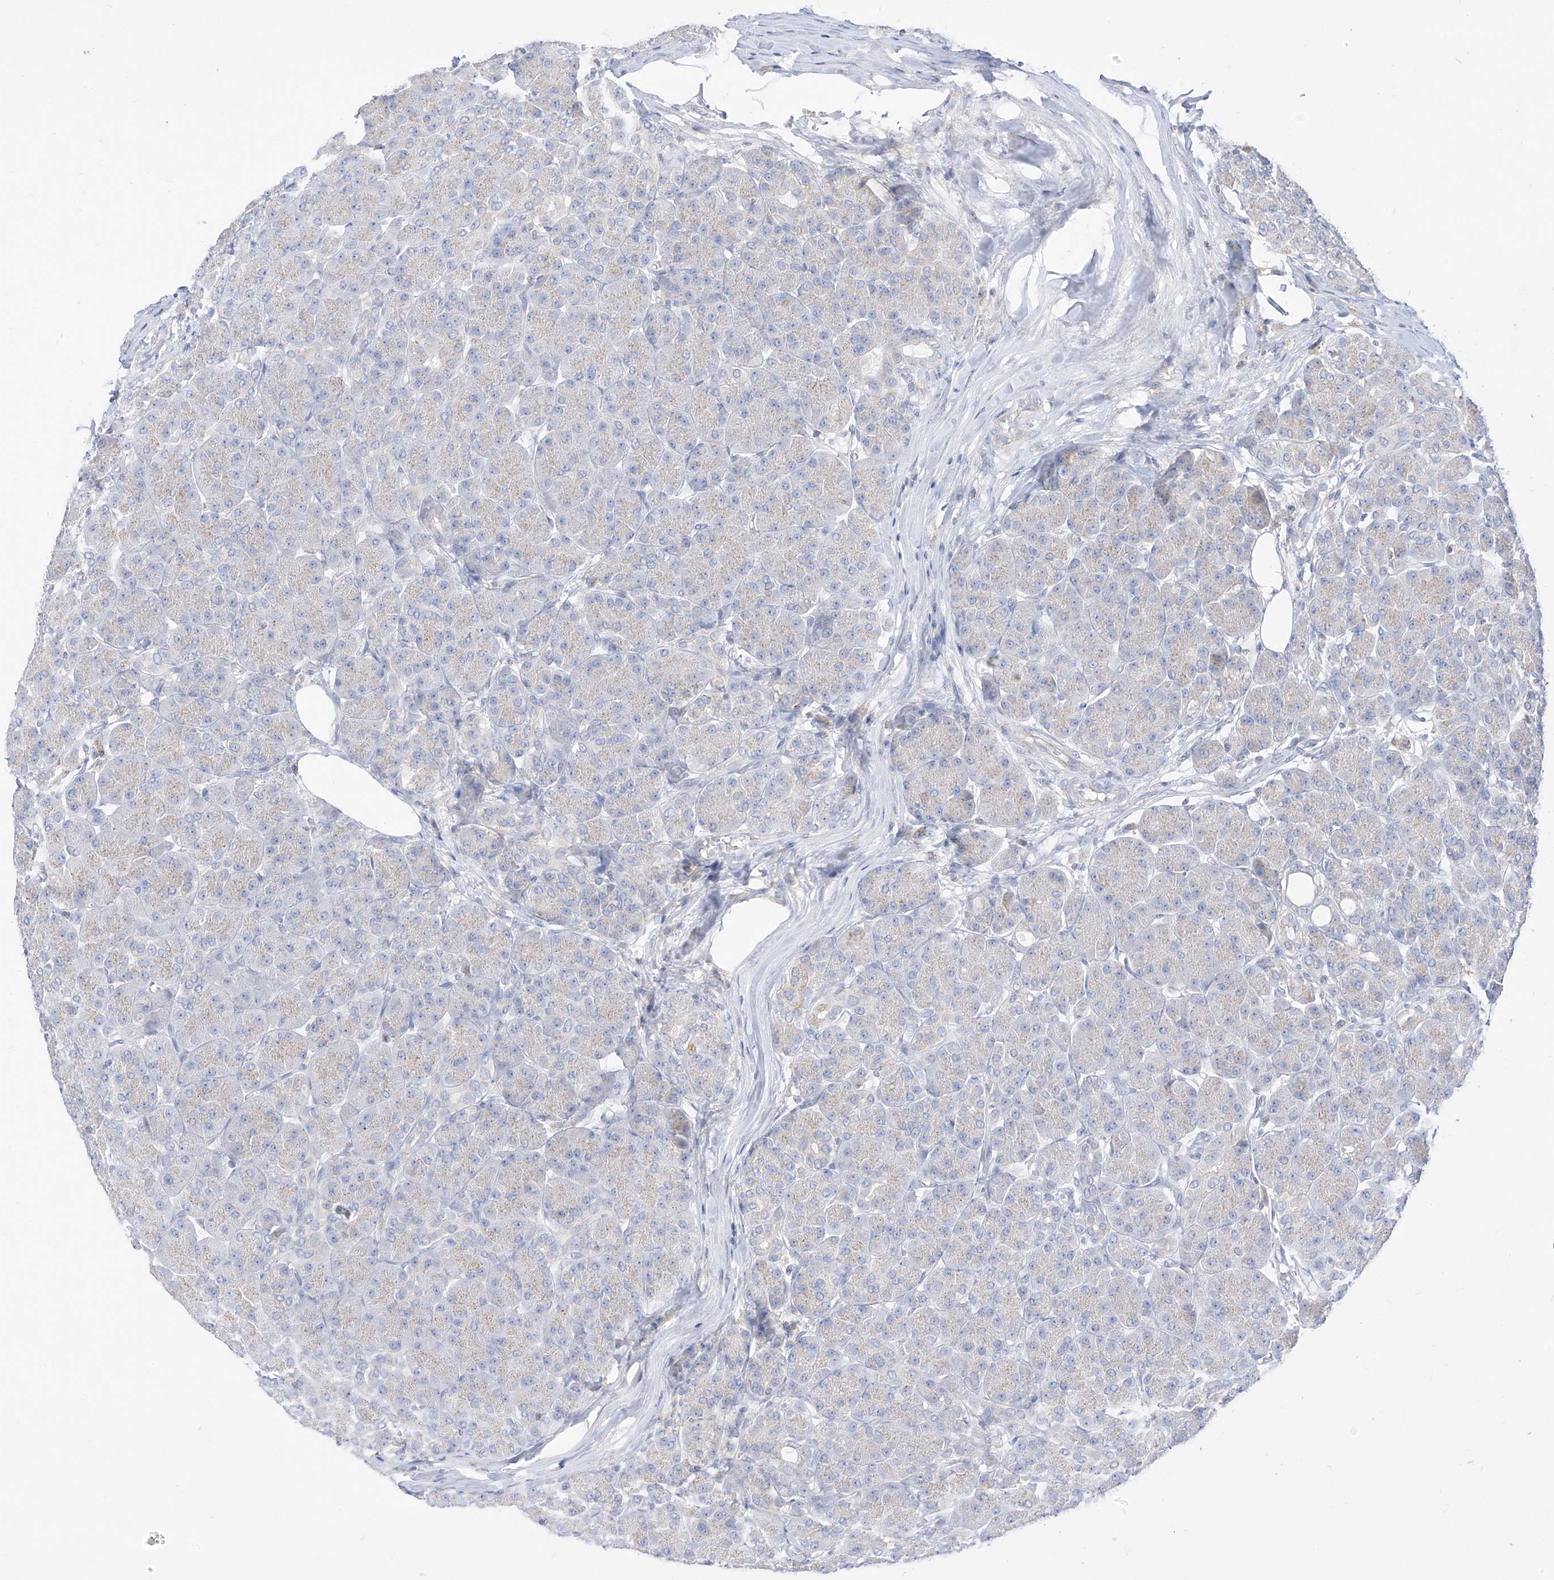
{"staining": {"intensity": "negative", "quantity": "none", "location": "none"}, "tissue": "pancreas", "cell_type": "Exocrine glandular cells", "image_type": "normal", "snomed": [{"axis": "morphology", "description": "Normal tissue, NOS"}, {"axis": "topography", "description": "Pancreas"}], "caption": "A histopathology image of human pancreas is negative for staining in exocrine glandular cells.", "gene": "RASA2", "patient": {"sex": "male", "age": 63}}